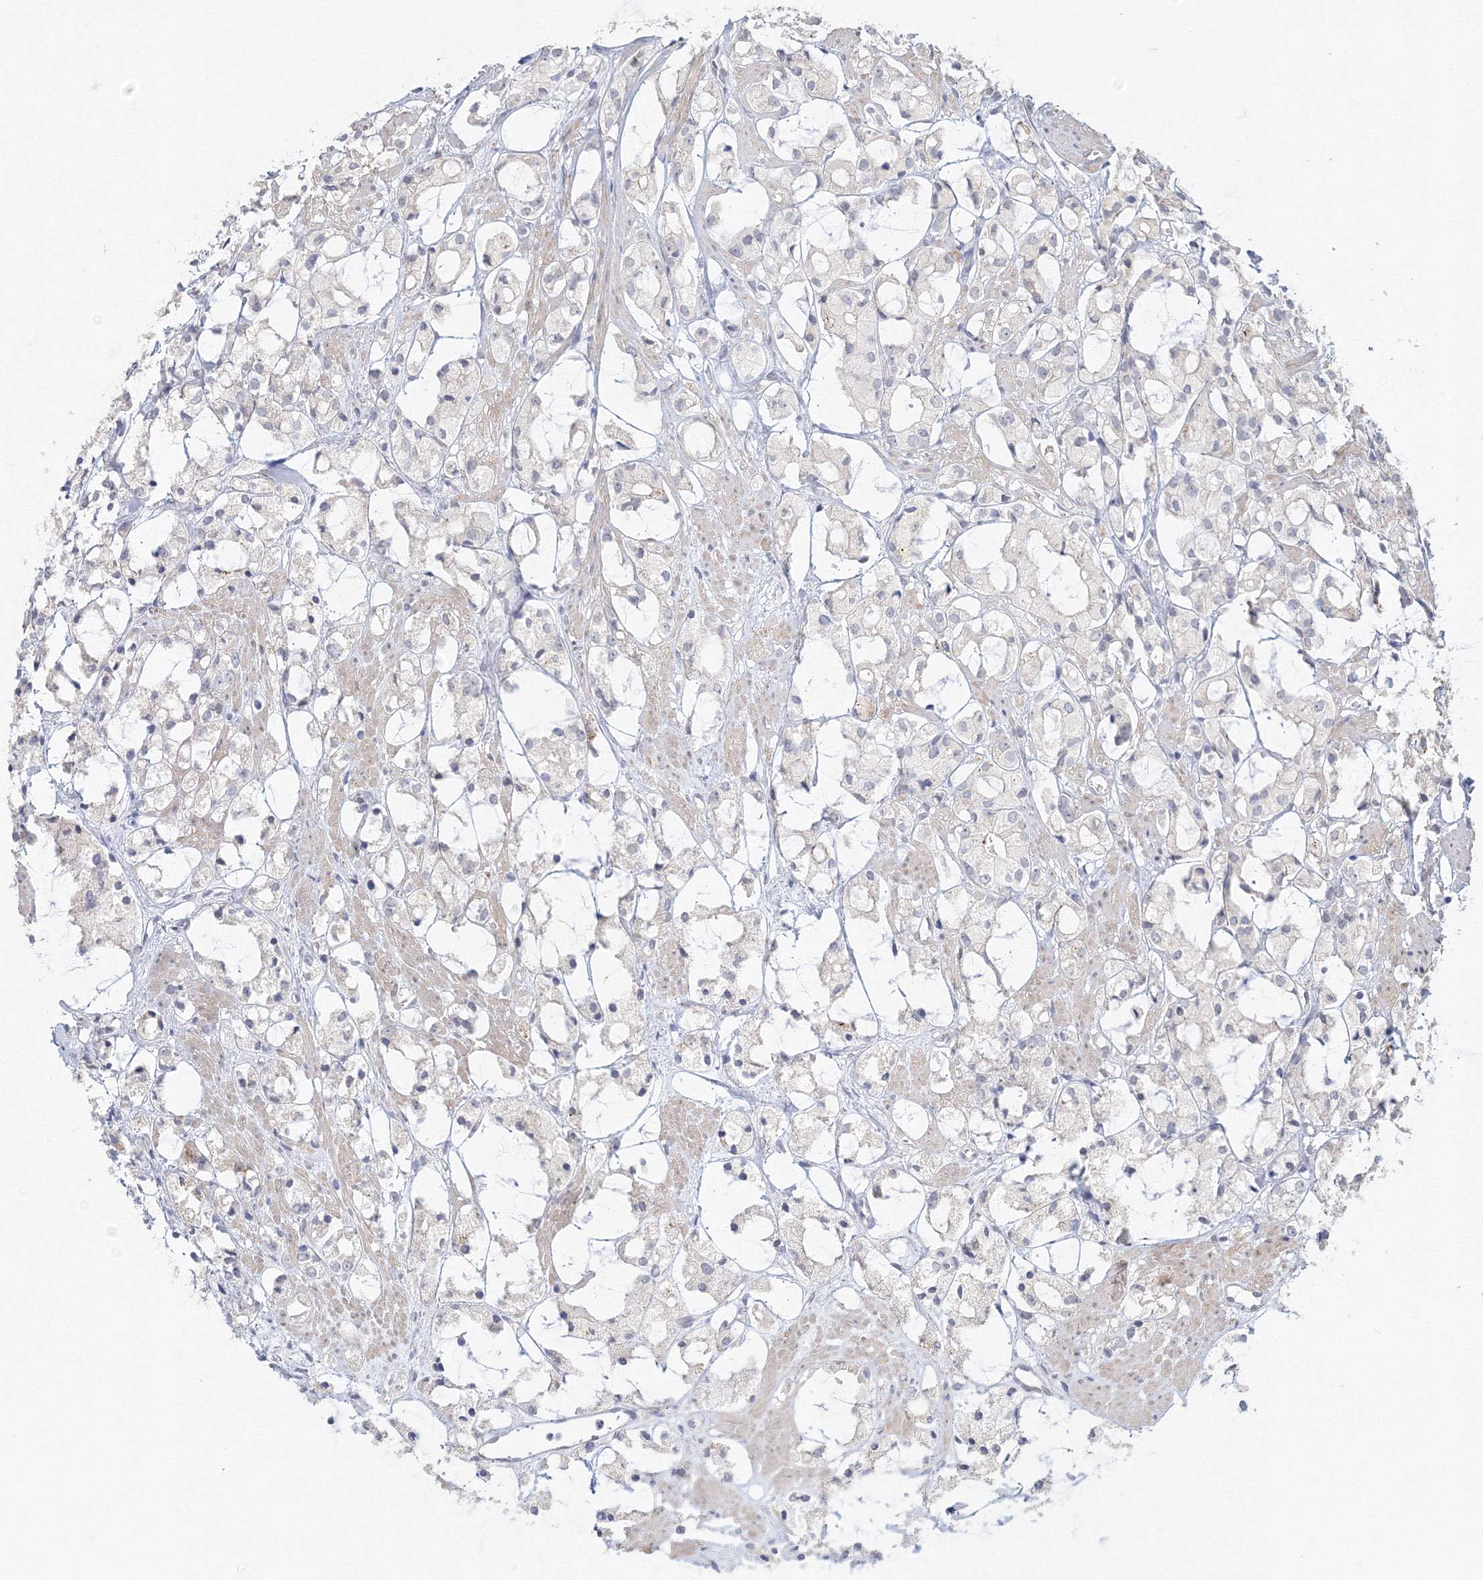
{"staining": {"intensity": "negative", "quantity": "none", "location": "none"}, "tissue": "prostate cancer", "cell_type": "Tumor cells", "image_type": "cancer", "snomed": [{"axis": "morphology", "description": "Adenocarcinoma, High grade"}, {"axis": "topography", "description": "Prostate"}], "caption": "Protein analysis of prostate high-grade adenocarcinoma shows no significant positivity in tumor cells.", "gene": "DHRS12", "patient": {"sex": "male", "age": 85}}